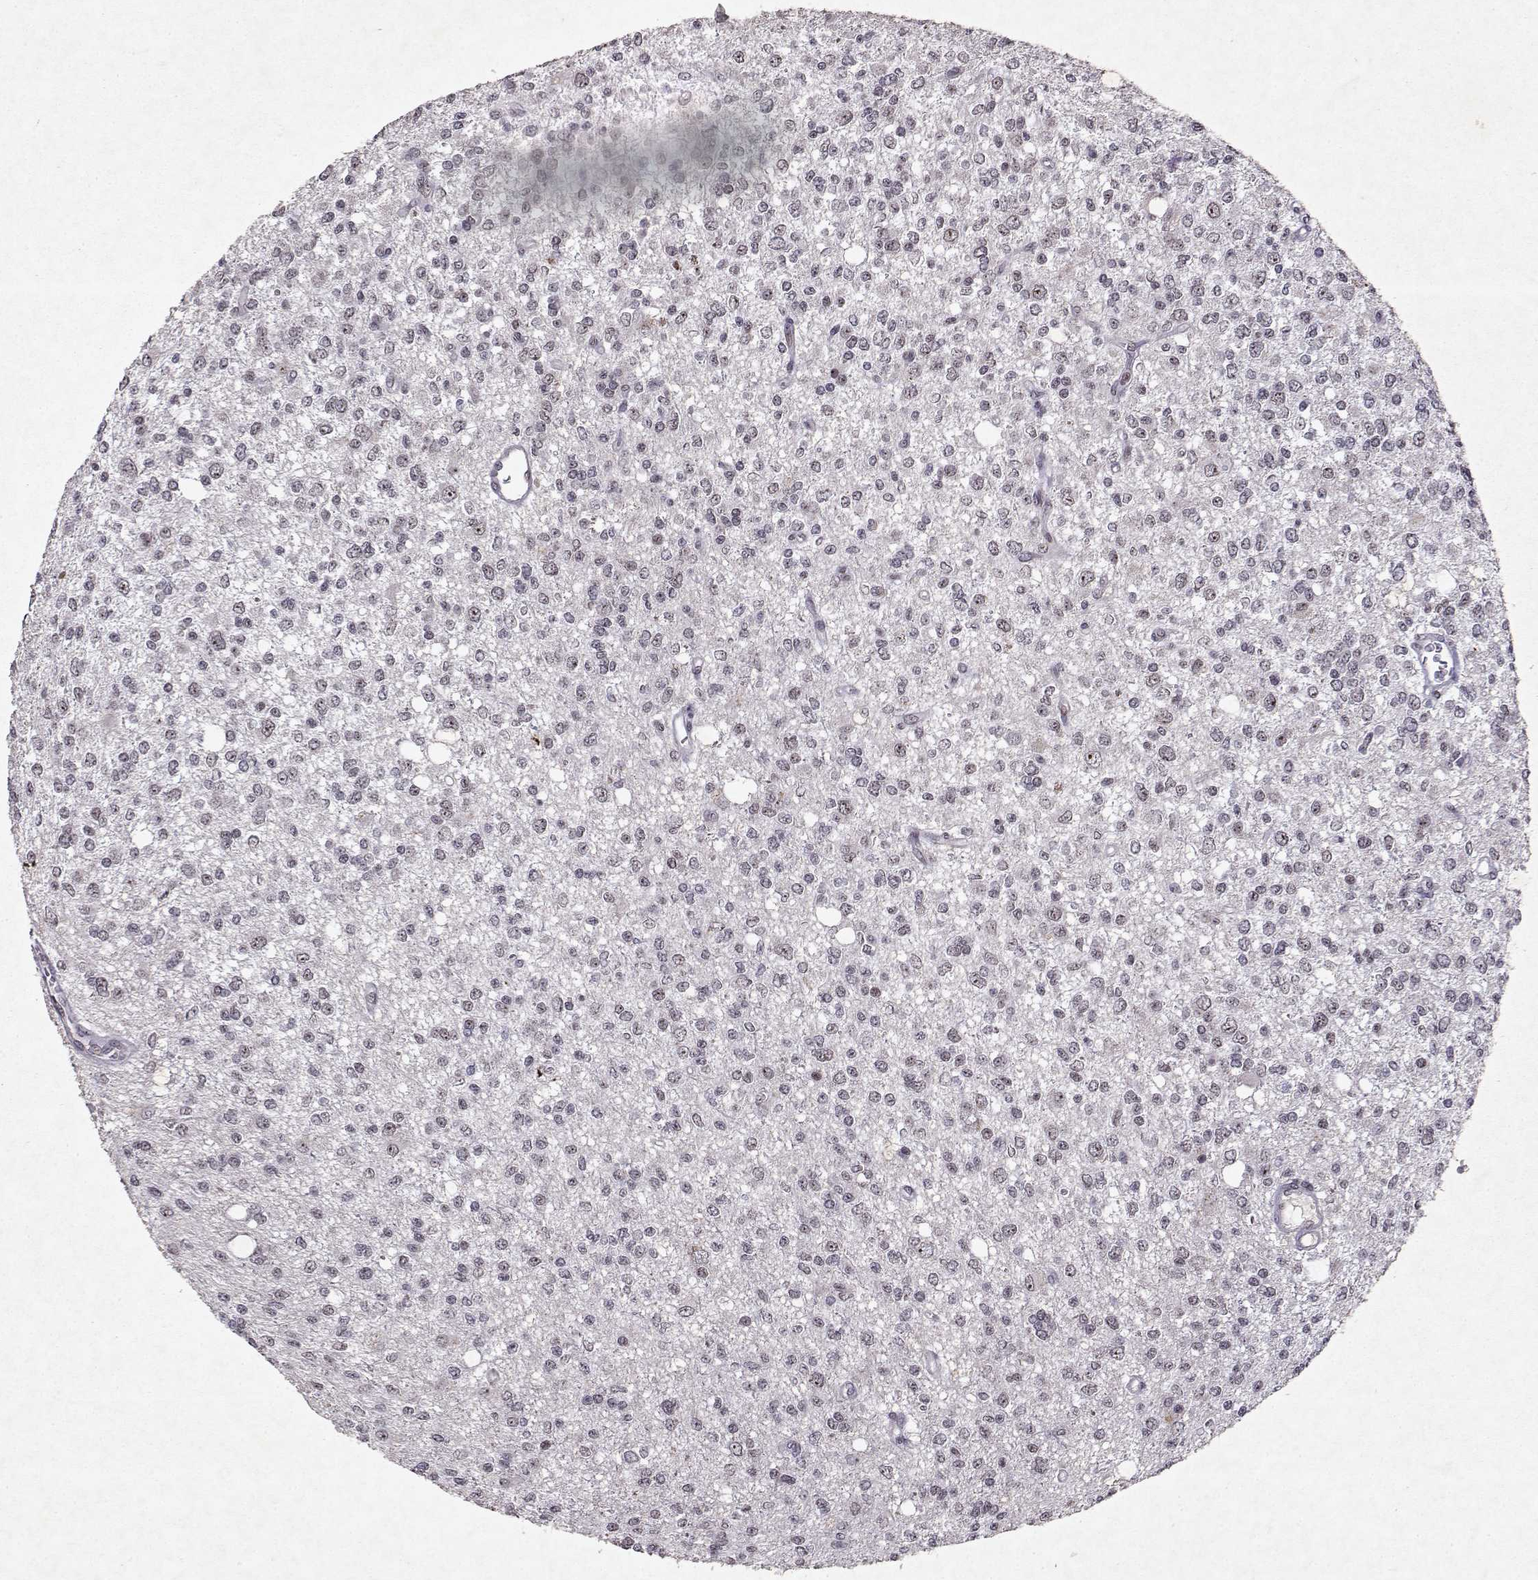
{"staining": {"intensity": "negative", "quantity": "none", "location": "none"}, "tissue": "glioma", "cell_type": "Tumor cells", "image_type": "cancer", "snomed": [{"axis": "morphology", "description": "Glioma, malignant, Low grade"}, {"axis": "topography", "description": "Brain"}], "caption": "Immunohistochemistry histopathology image of neoplastic tissue: malignant low-grade glioma stained with DAB (3,3'-diaminobenzidine) reveals no significant protein positivity in tumor cells.", "gene": "DDX56", "patient": {"sex": "male", "age": 67}}